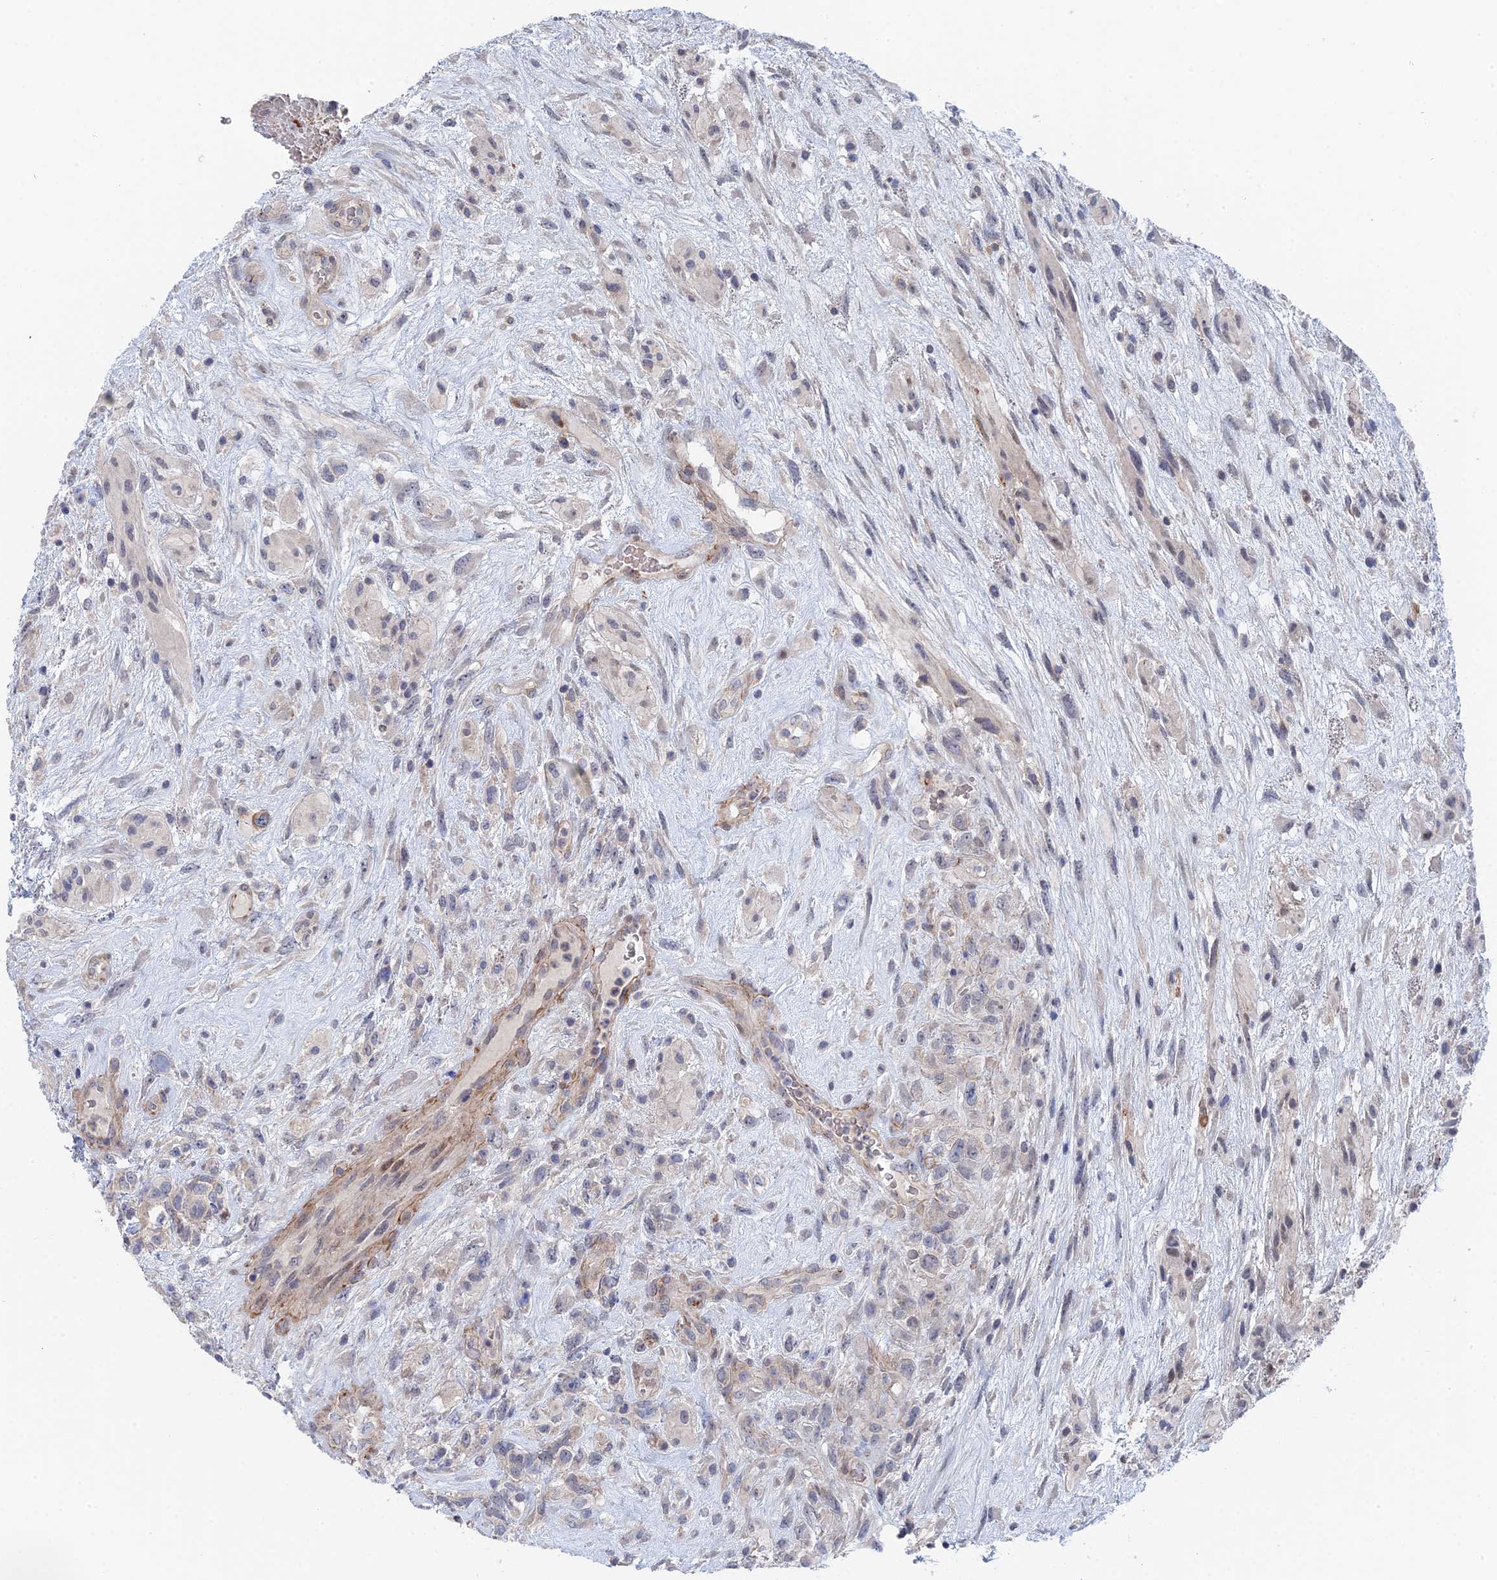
{"staining": {"intensity": "negative", "quantity": "none", "location": "none"}, "tissue": "glioma", "cell_type": "Tumor cells", "image_type": "cancer", "snomed": [{"axis": "morphology", "description": "Glioma, malignant, High grade"}, {"axis": "topography", "description": "Brain"}], "caption": "High power microscopy histopathology image of an immunohistochemistry (IHC) image of glioma, revealing no significant positivity in tumor cells.", "gene": "MTHFSD", "patient": {"sex": "male", "age": 61}}